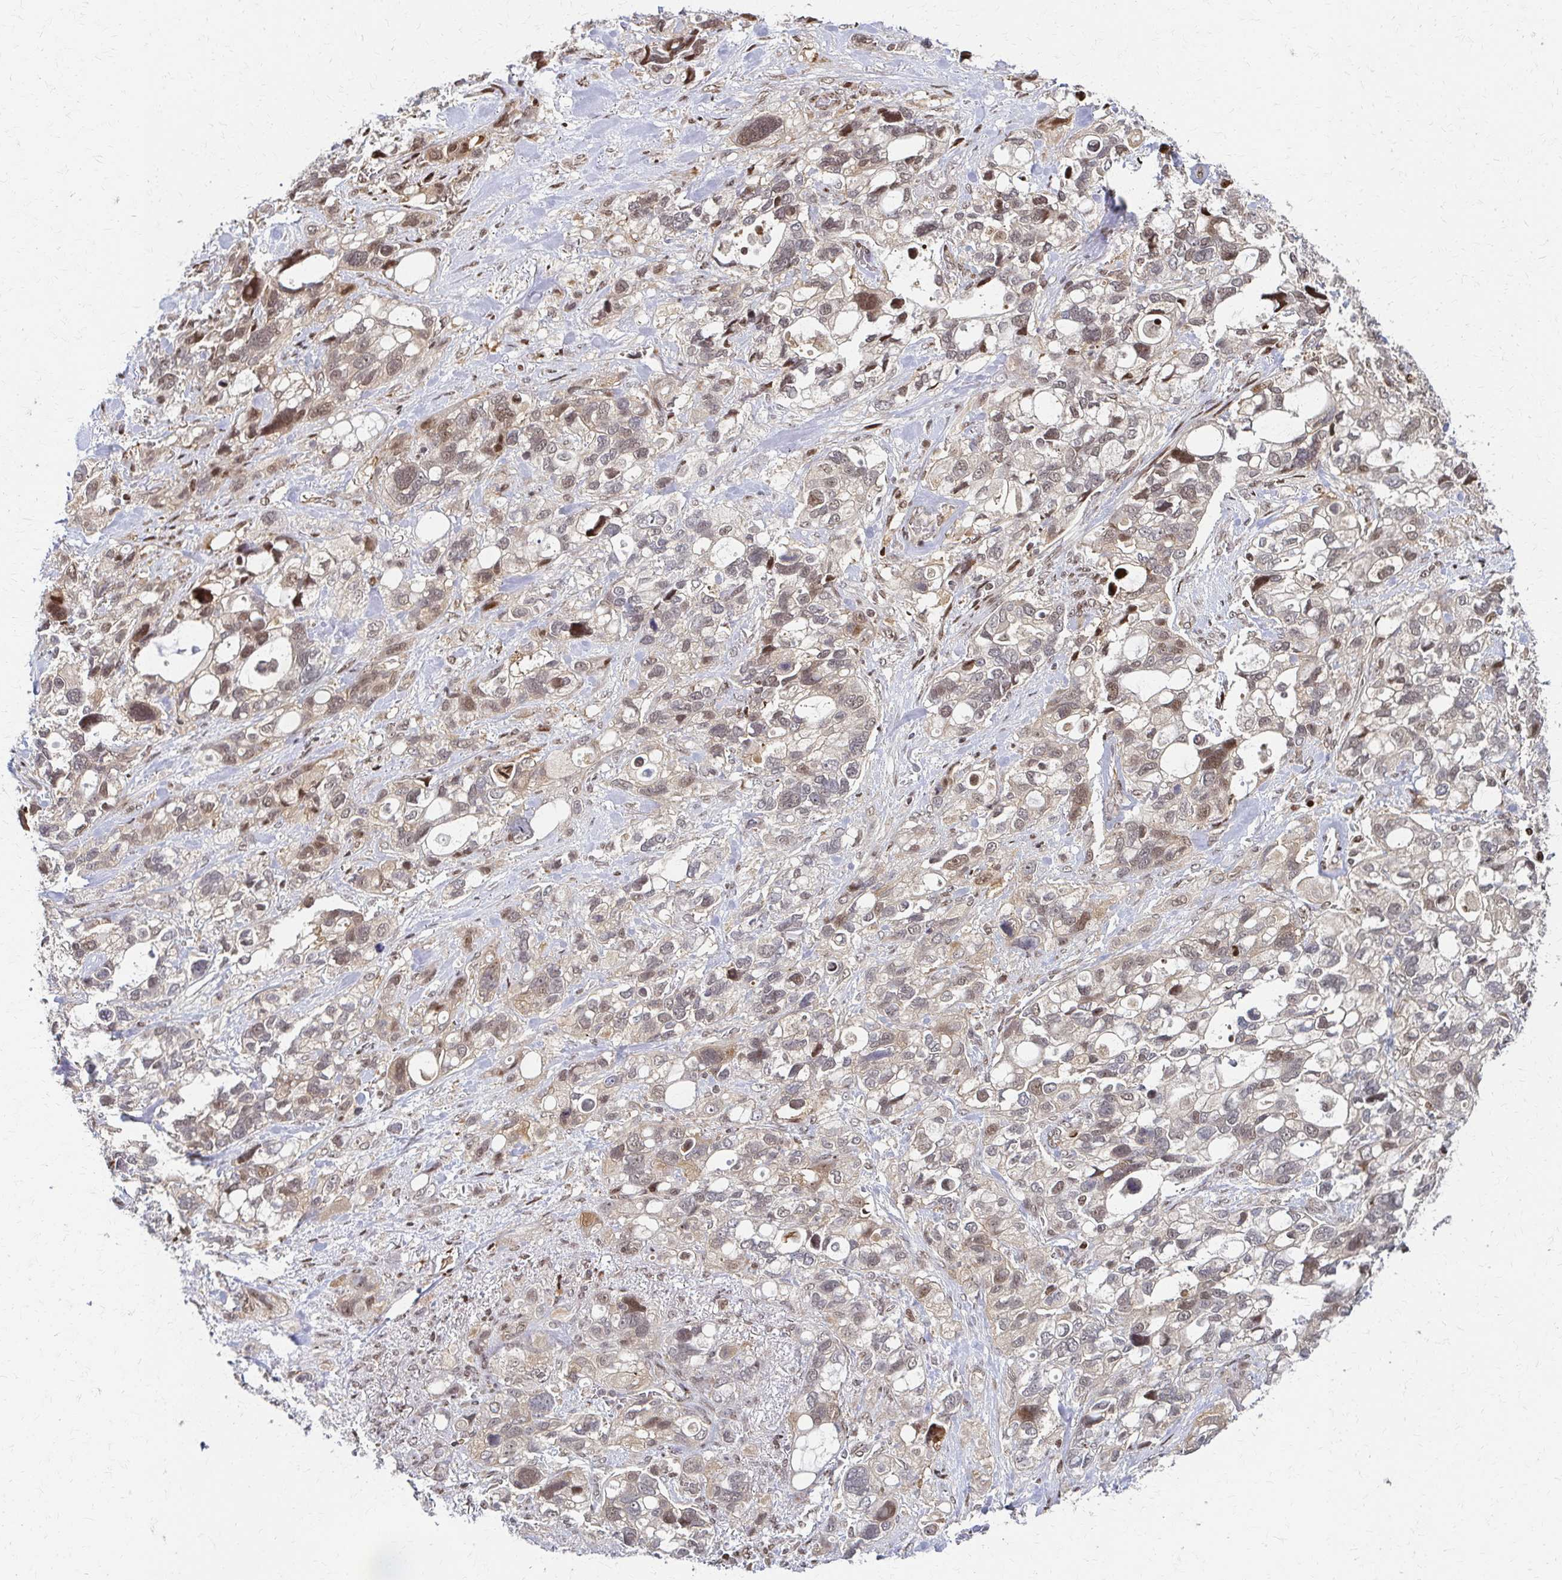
{"staining": {"intensity": "weak", "quantity": "25%-75%", "location": "nuclear"}, "tissue": "stomach cancer", "cell_type": "Tumor cells", "image_type": "cancer", "snomed": [{"axis": "morphology", "description": "Adenocarcinoma, NOS"}, {"axis": "topography", "description": "Stomach, upper"}], "caption": "DAB immunohistochemical staining of human stomach cancer (adenocarcinoma) shows weak nuclear protein staining in approximately 25%-75% of tumor cells. The staining is performed using DAB brown chromogen to label protein expression. The nuclei are counter-stained blue using hematoxylin.", "gene": "PSMD7", "patient": {"sex": "female", "age": 81}}